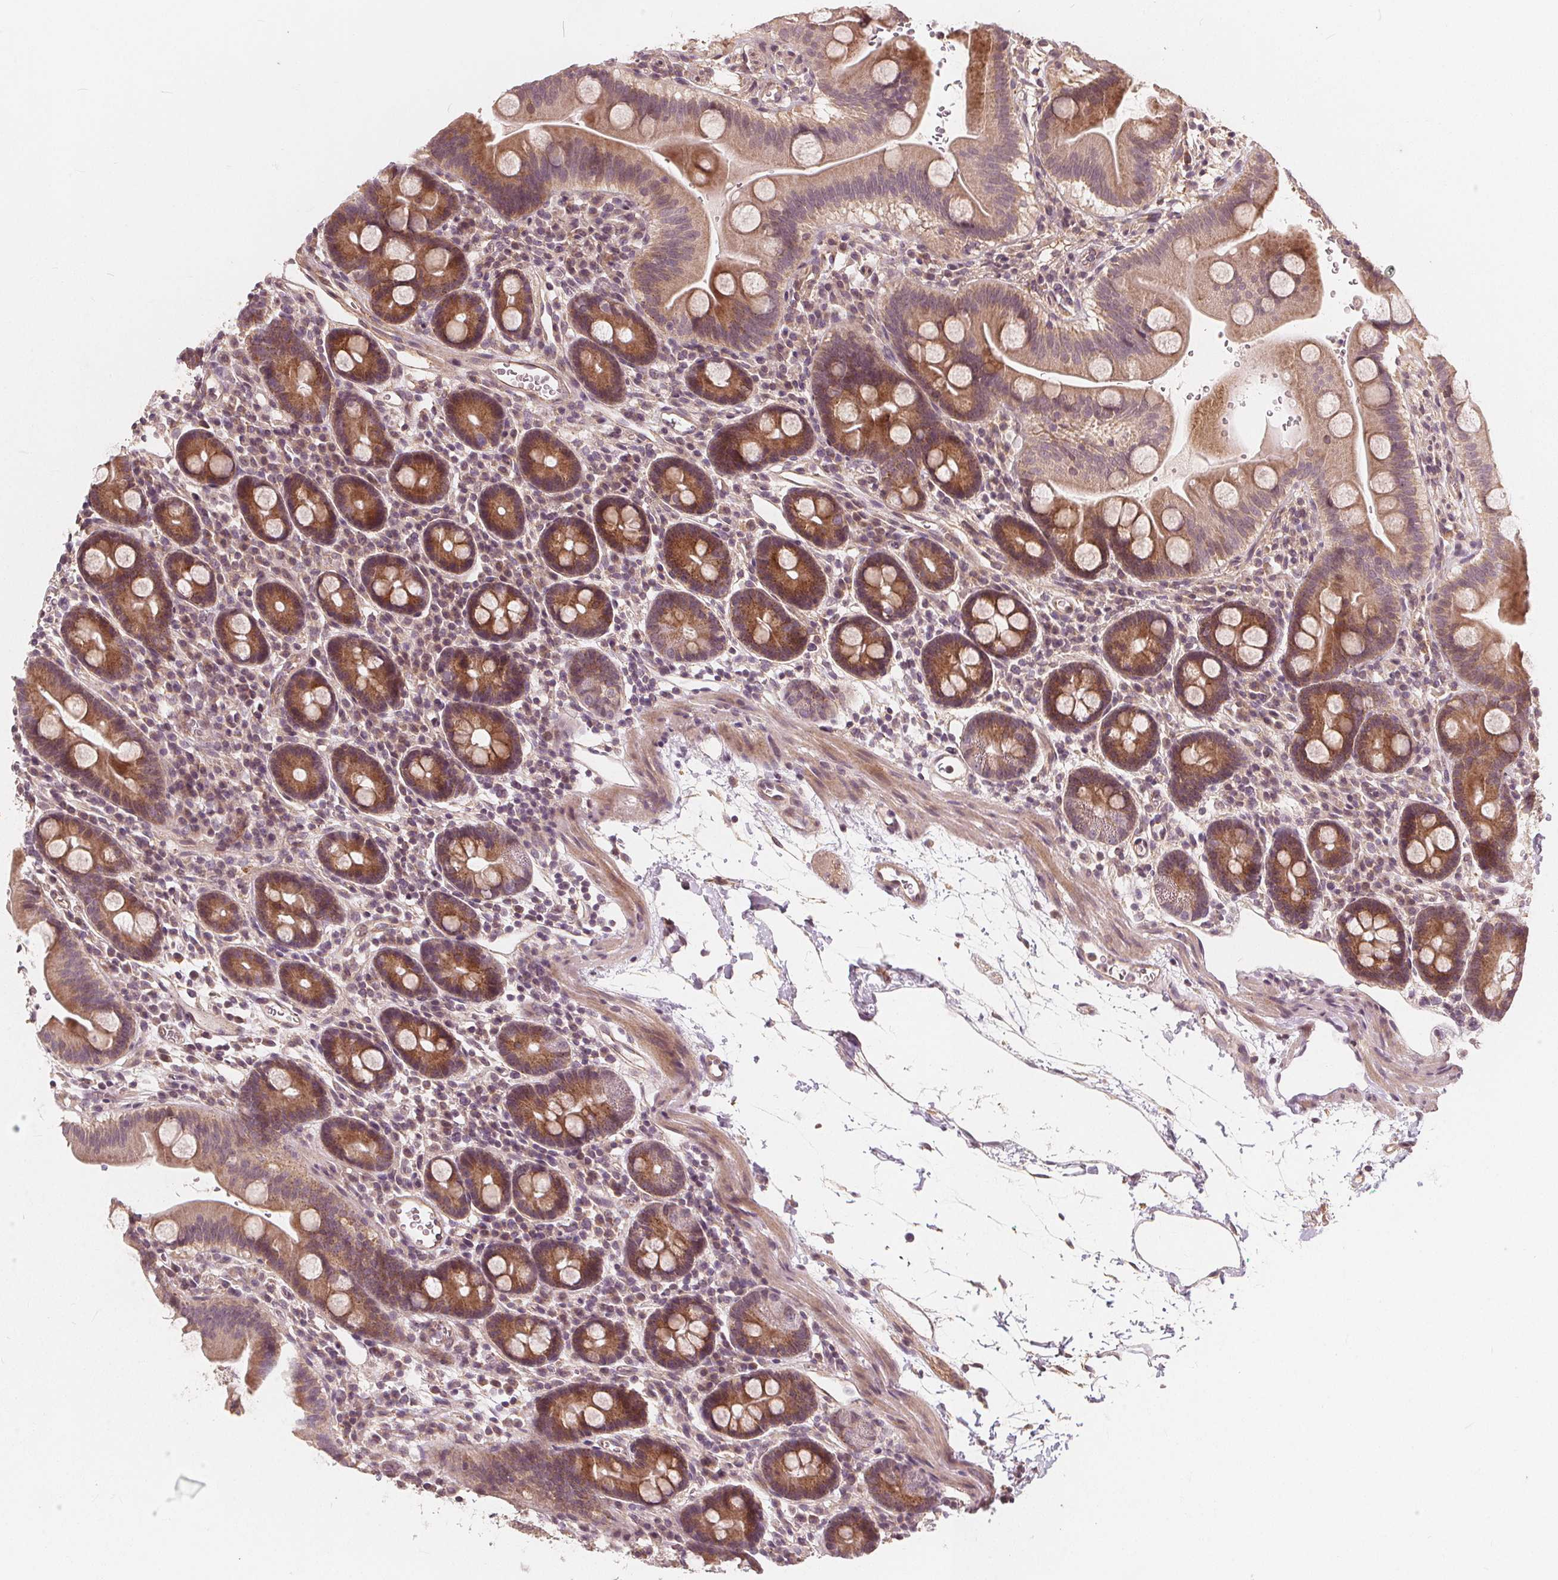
{"staining": {"intensity": "moderate", "quantity": ">75%", "location": "cytoplasmic/membranous"}, "tissue": "duodenum", "cell_type": "Glandular cells", "image_type": "normal", "snomed": [{"axis": "morphology", "description": "Normal tissue, NOS"}, {"axis": "topography", "description": "Duodenum"}], "caption": "Protein staining by immunohistochemistry shows moderate cytoplasmic/membranous expression in about >75% of glandular cells in benign duodenum.", "gene": "SNX12", "patient": {"sex": "male", "age": 59}}